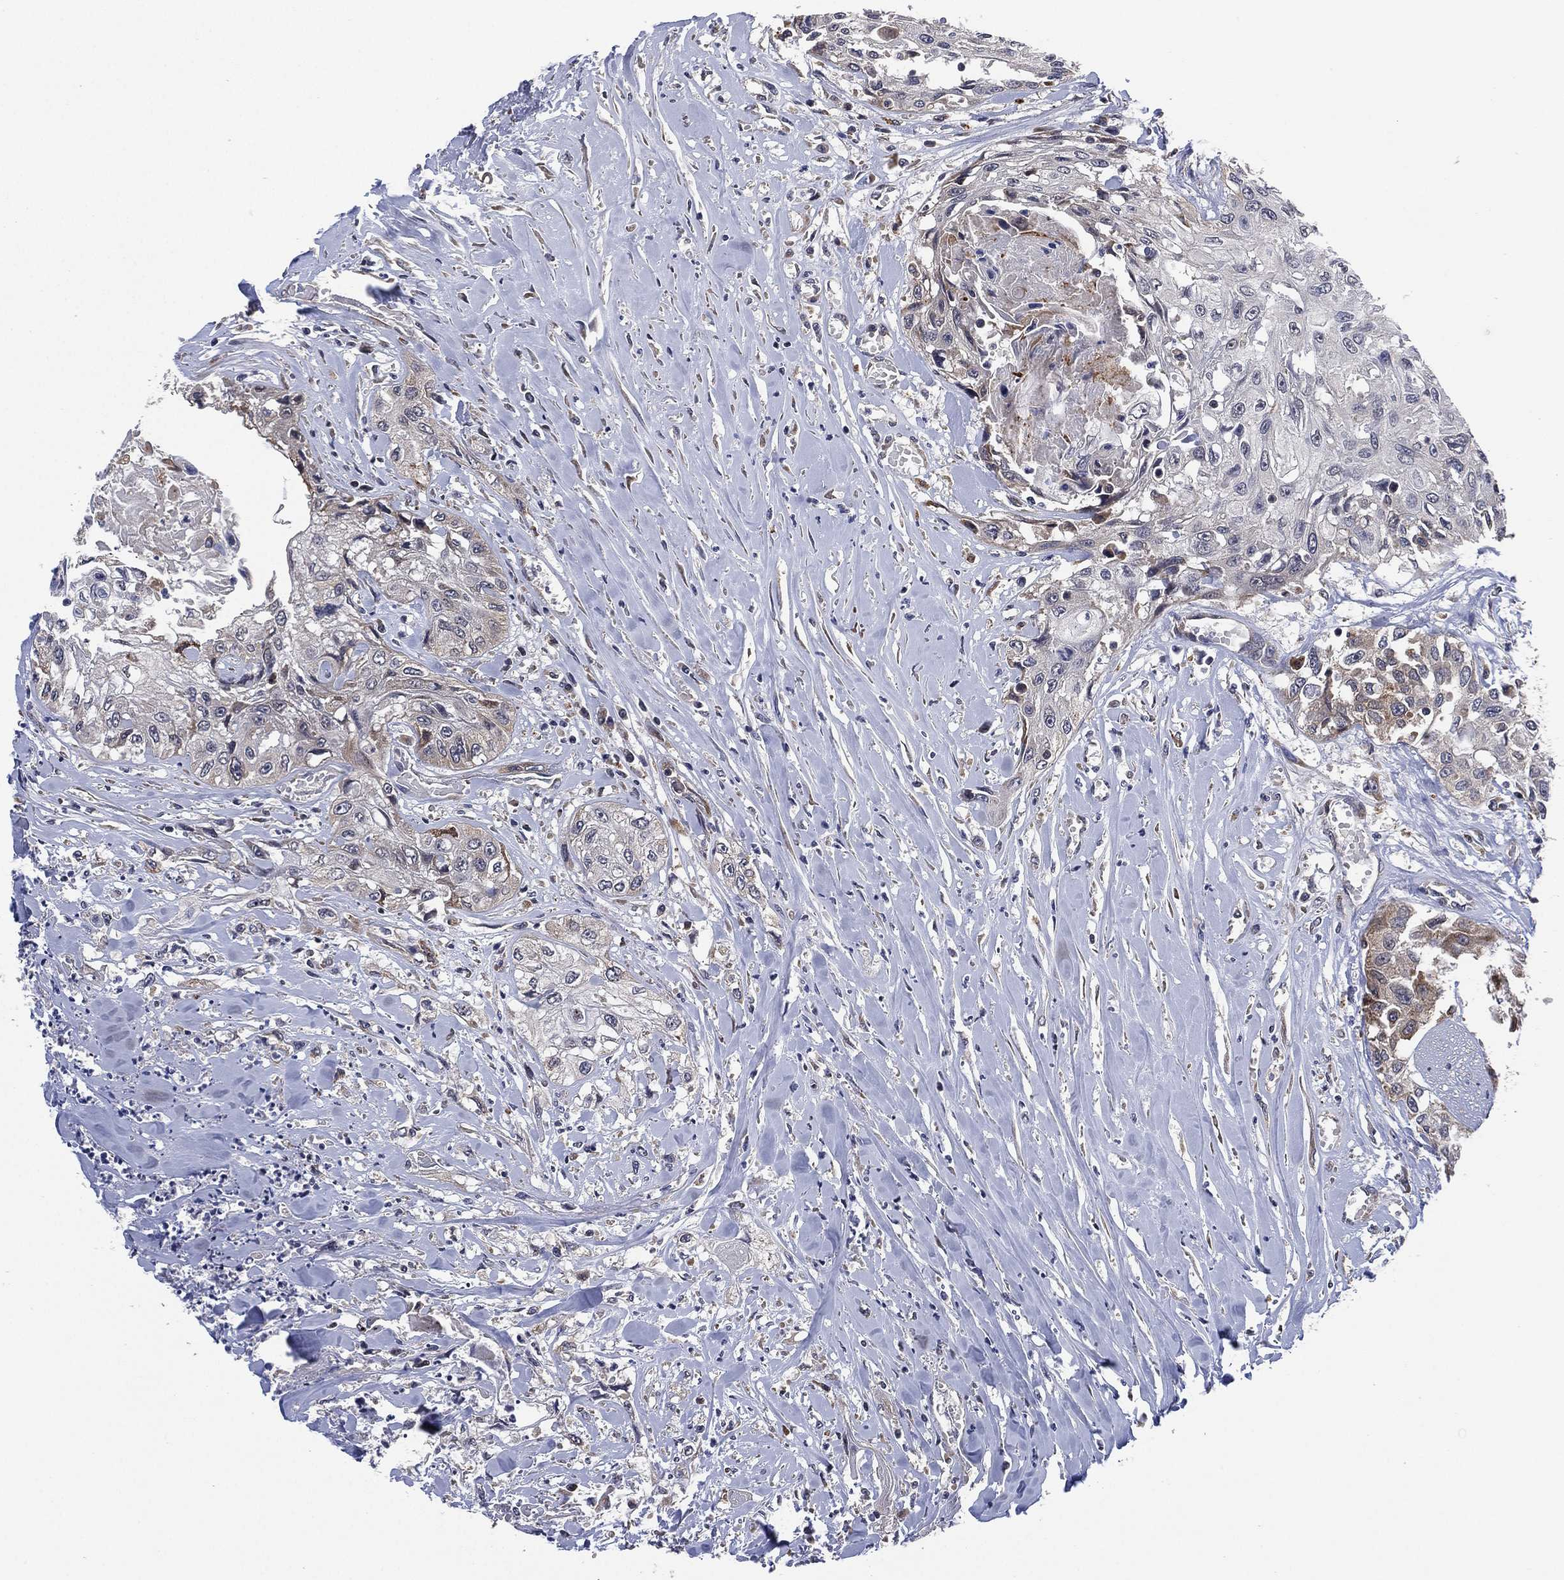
{"staining": {"intensity": "weak", "quantity": "<25%", "location": "cytoplasmic/membranous"}, "tissue": "head and neck cancer", "cell_type": "Tumor cells", "image_type": "cancer", "snomed": [{"axis": "morphology", "description": "Normal tissue, NOS"}, {"axis": "morphology", "description": "Squamous cell carcinoma, NOS"}, {"axis": "topography", "description": "Oral tissue"}, {"axis": "topography", "description": "Peripheral nerve tissue"}, {"axis": "topography", "description": "Head-Neck"}], "caption": "Immunohistochemical staining of human head and neck squamous cell carcinoma exhibits no significant staining in tumor cells.", "gene": "SELENOO", "patient": {"sex": "female", "age": 59}}